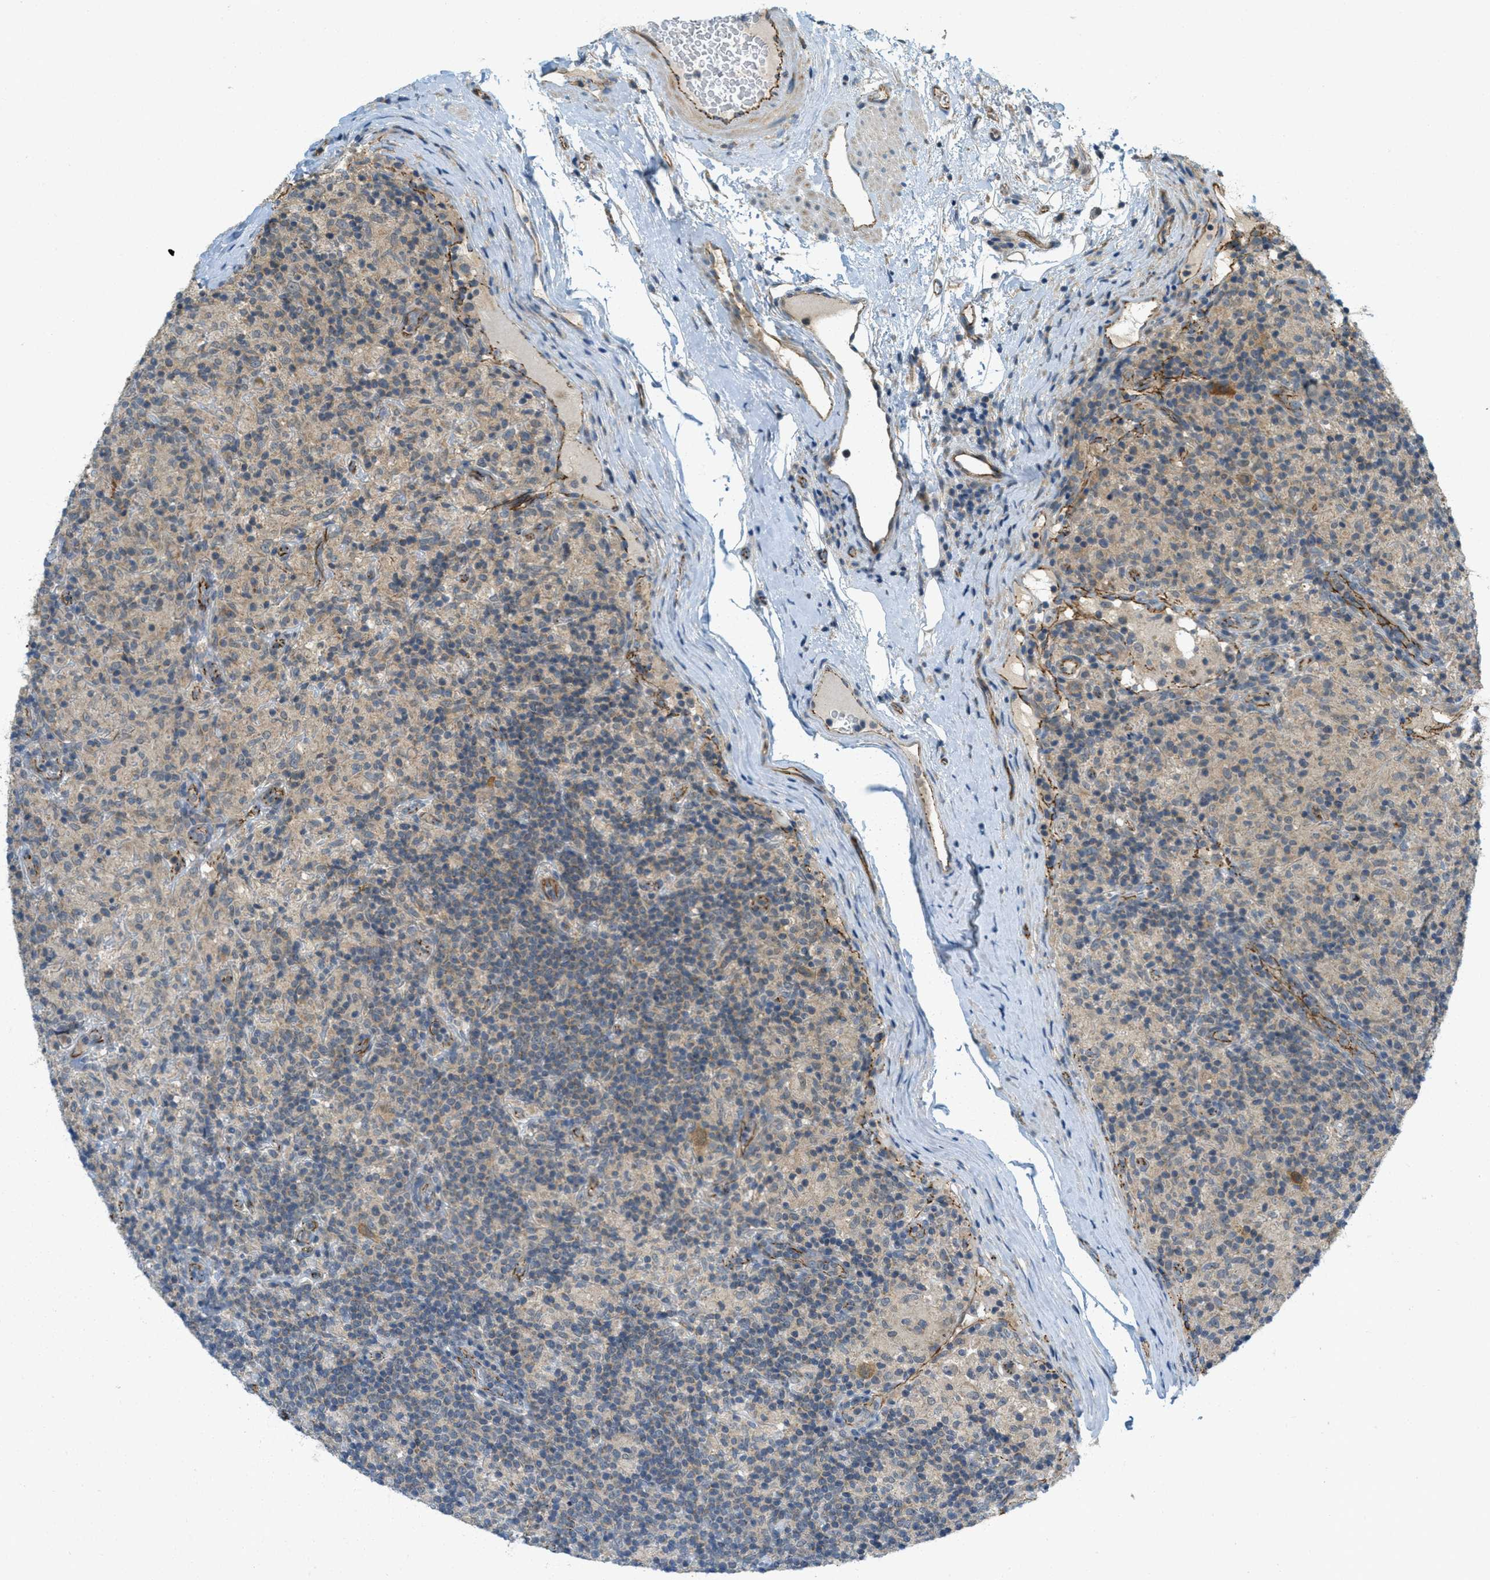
{"staining": {"intensity": "weak", "quantity": ">75%", "location": "cytoplasmic/membranous"}, "tissue": "lymphoma", "cell_type": "Tumor cells", "image_type": "cancer", "snomed": [{"axis": "morphology", "description": "Hodgkin's disease, NOS"}, {"axis": "topography", "description": "Lymph node"}], "caption": "Immunohistochemical staining of lymphoma exhibits low levels of weak cytoplasmic/membranous protein expression in approximately >75% of tumor cells.", "gene": "JCAD", "patient": {"sex": "male", "age": 70}}